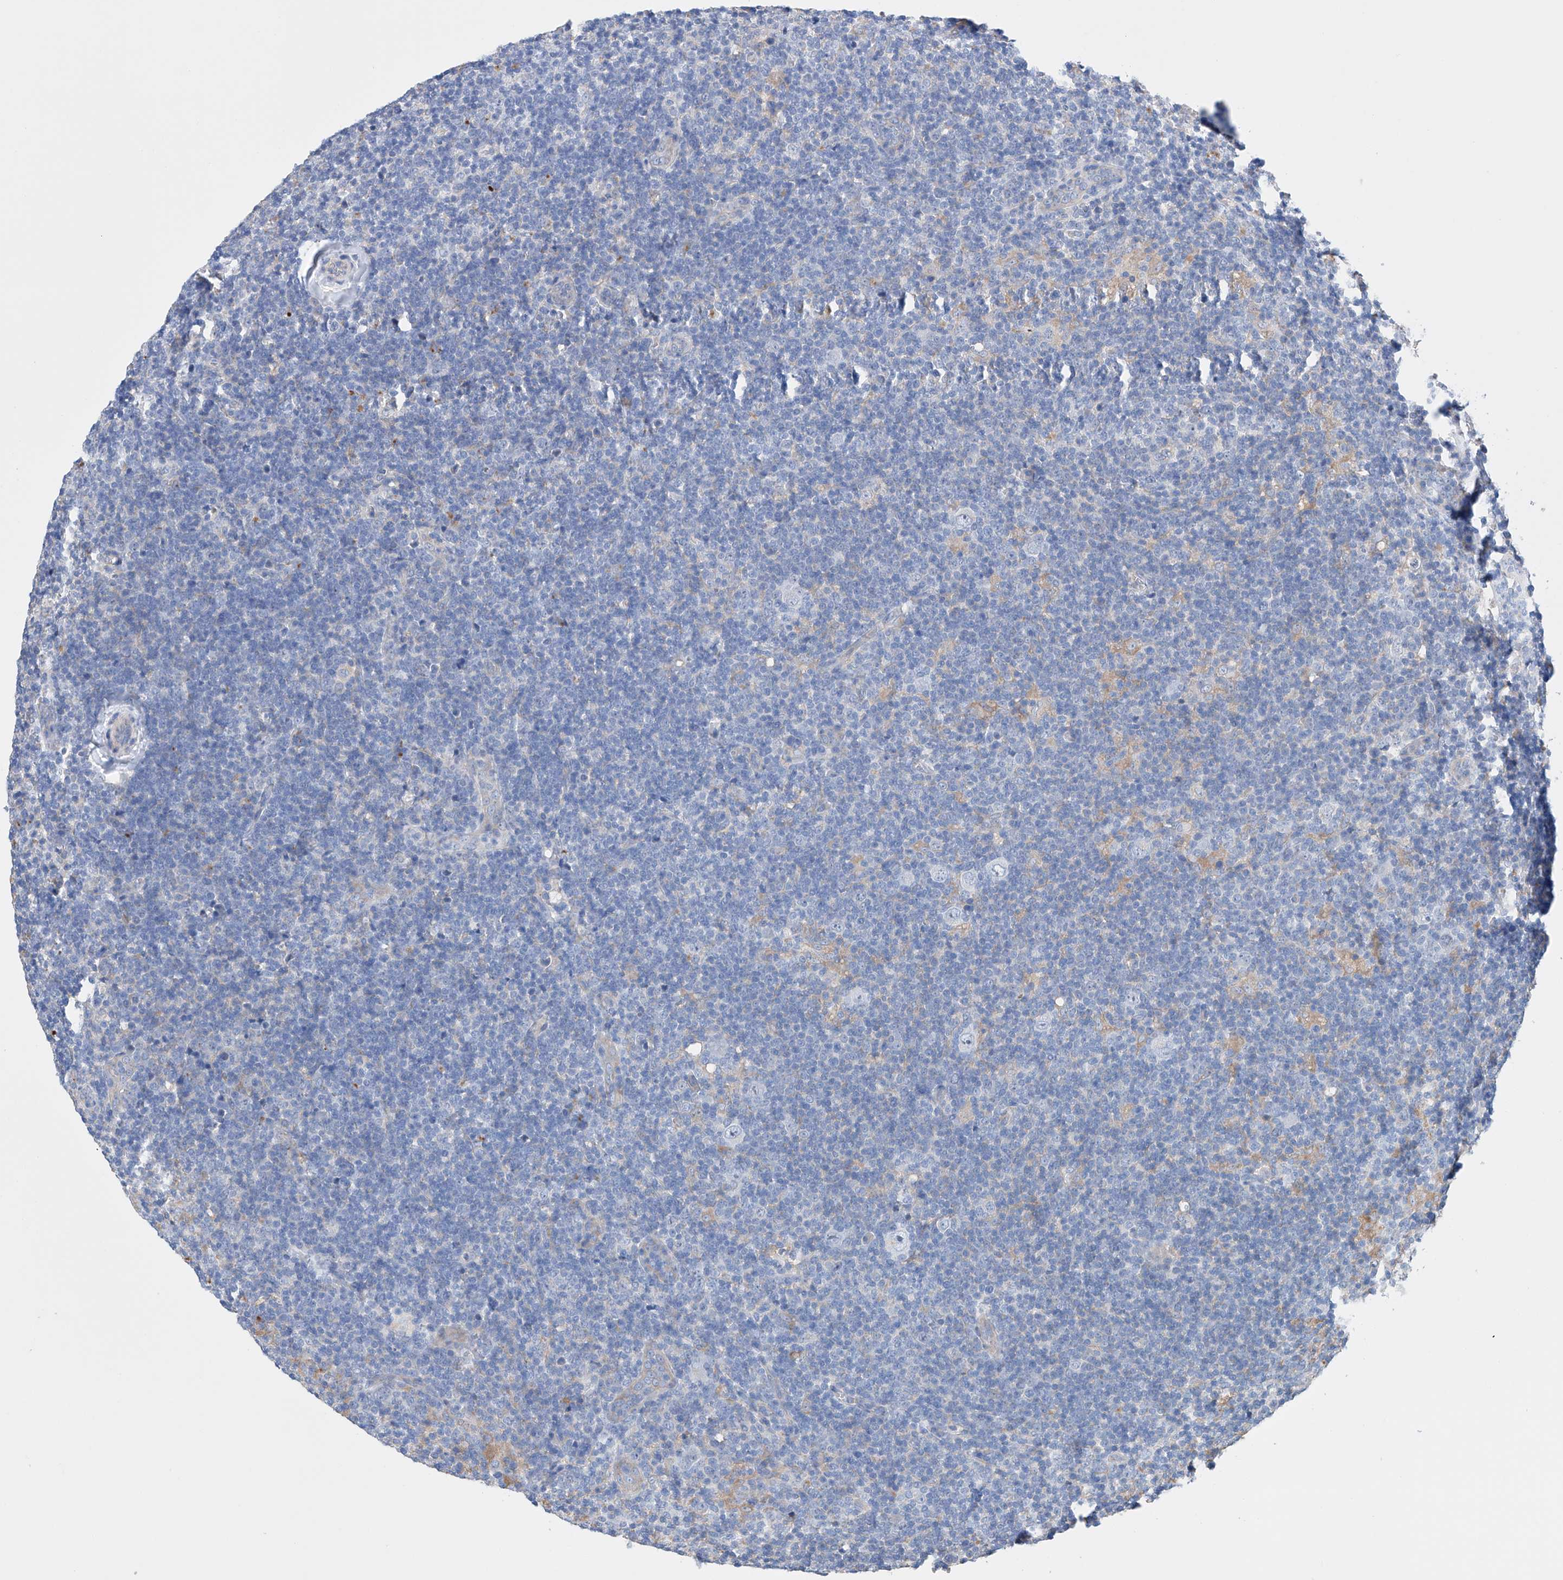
{"staining": {"intensity": "negative", "quantity": "none", "location": "none"}, "tissue": "lymphoma", "cell_type": "Tumor cells", "image_type": "cancer", "snomed": [{"axis": "morphology", "description": "Hodgkin's disease, NOS"}, {"axis": "topography", "description": "Lymph node"}], "caption": "Hodgkin's disease stained for a protein using IHC shows no expression tumor cells.", "gene": "AFG1L", "patient": {"sex": "female", "age": 57}}